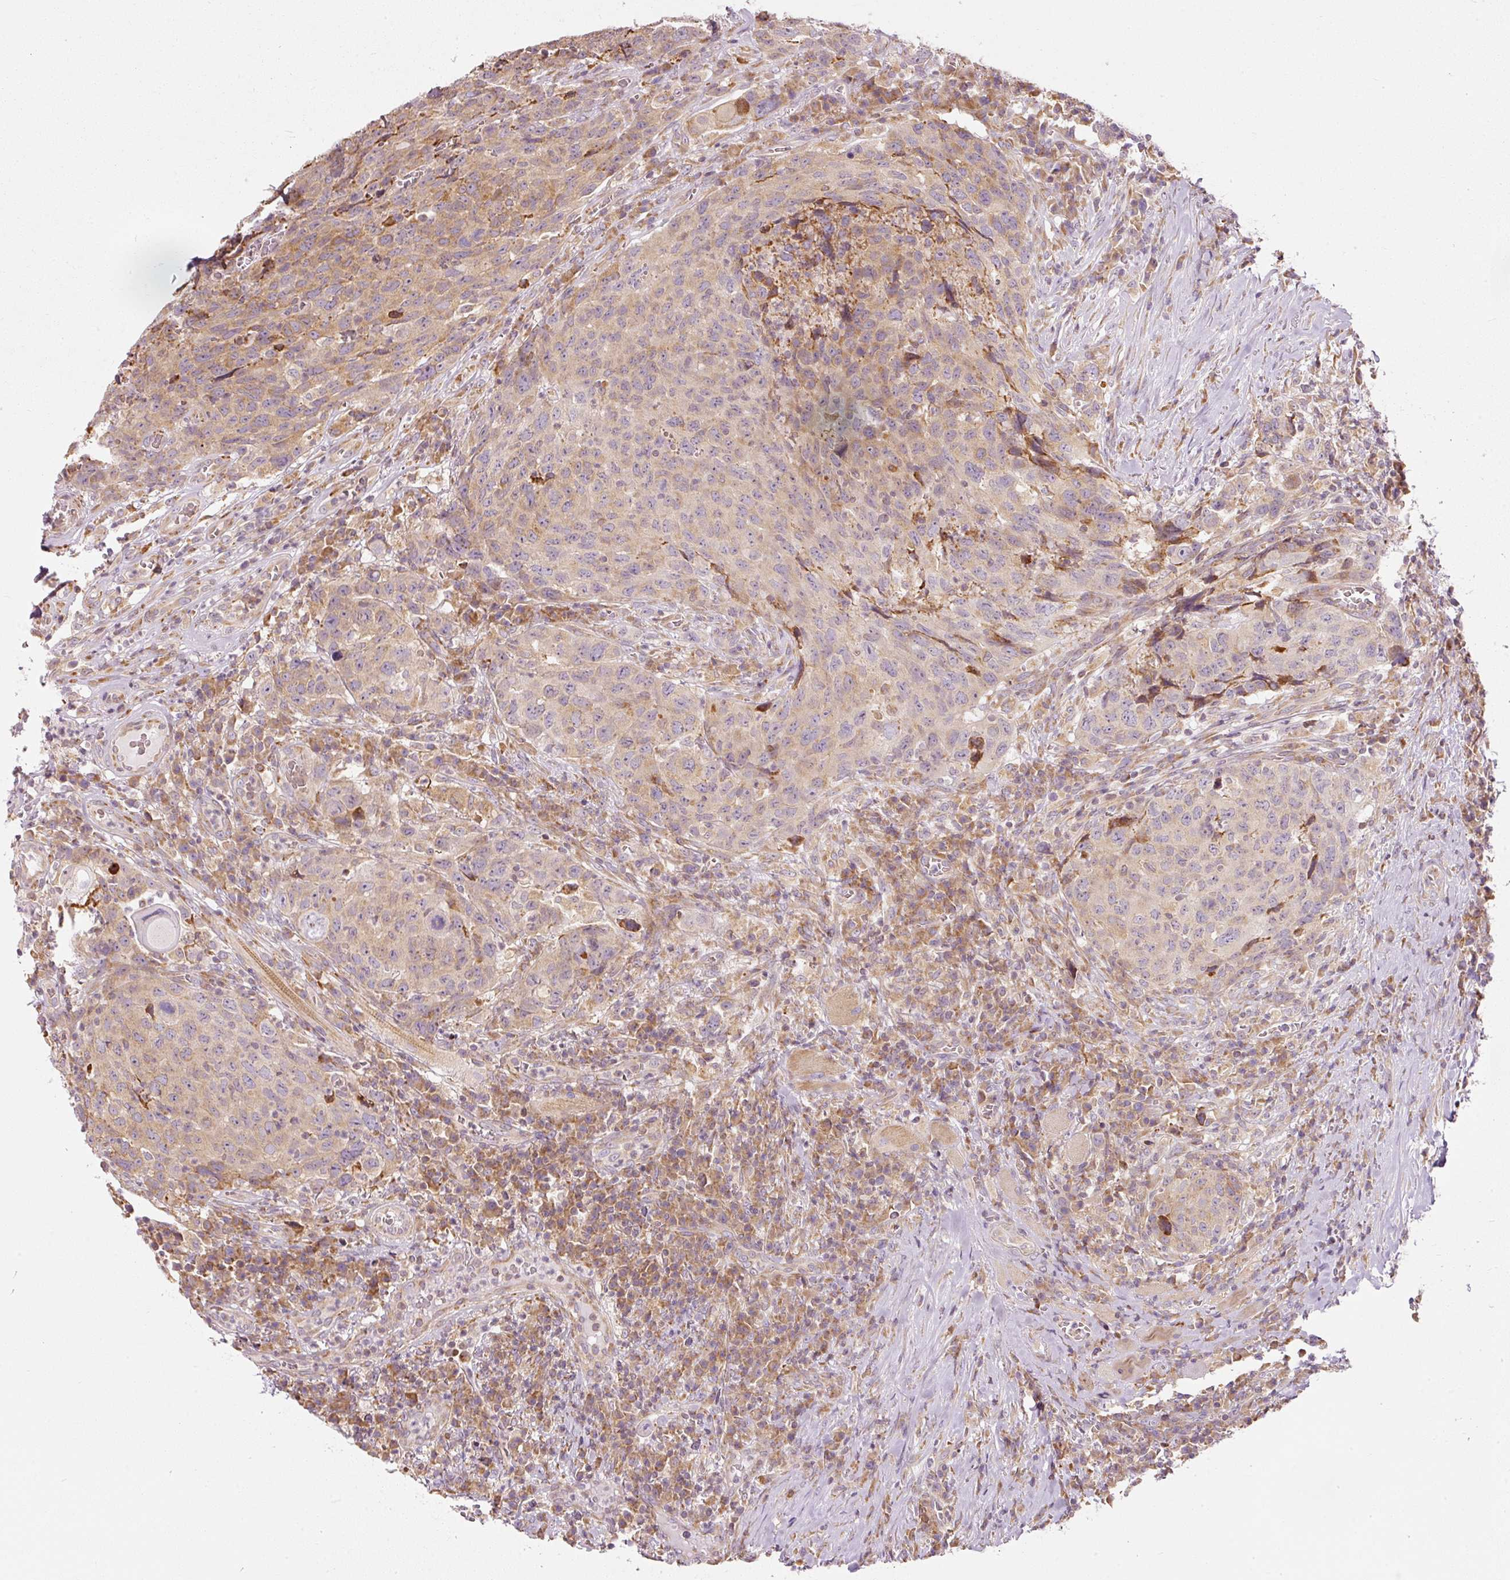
{"staining": {"intensity": "weak", "quantity": ">75%", "location": "cytoplasmic/membranous"}, "tissue": "head and neck cancer", "cell_type": "Tumor cells", "image_type": "cancer", "snomed": [{"axis": "morphology", "description": "Squamous cell carcinoma, NOS"}, {"axis": "topography", "description": "Head-Neck"}], "caption": "About >75% of tumor cells in human squamous cell carcinoma (head and neck) demonstrate weak cytoplasmic/membranous protein staining as visualized by brown immunohistochemical staining.", "gene": "SNAPC5", "patient": {"sex": "male", "age": 66}}